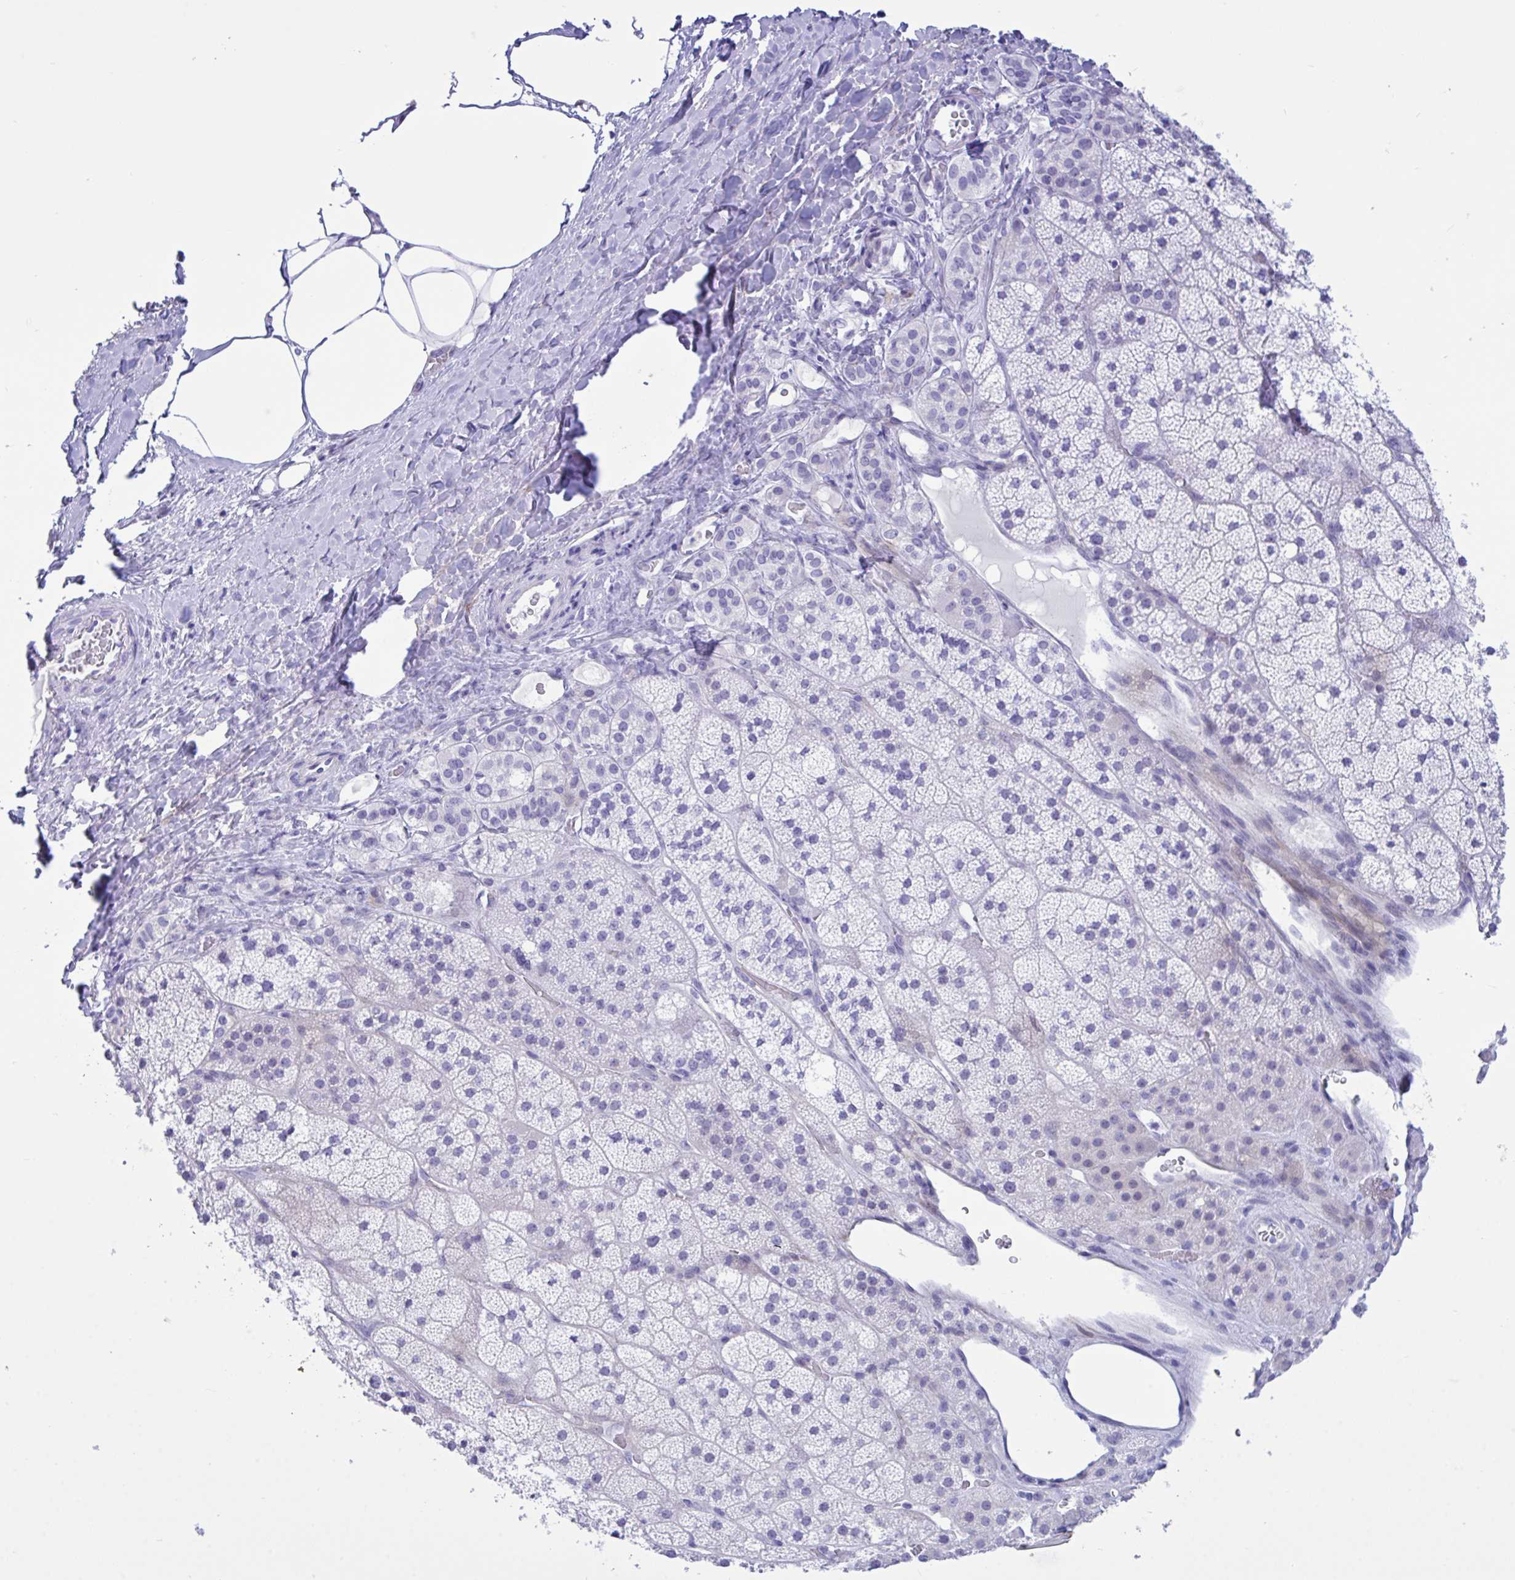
{"staining": {"intensity": "negative", "quantity": "none", "location": "none"}, "tissue": "adrenal gland", "cell_type": "Glandular cells", "image_type": "normal", "snomed": [{"axis": "morphology", "description": "Normal tissue, NOS"}, {"axis": "topography", "description": "Adrenal gland"}], "caption": "Adrenal gland was stained to show a protein in brown. There is no significant expression in glandular cells. Nuclei are stained in blue.", "gene": "BEX5", "patient": {"sex": "male", "age": 57}}